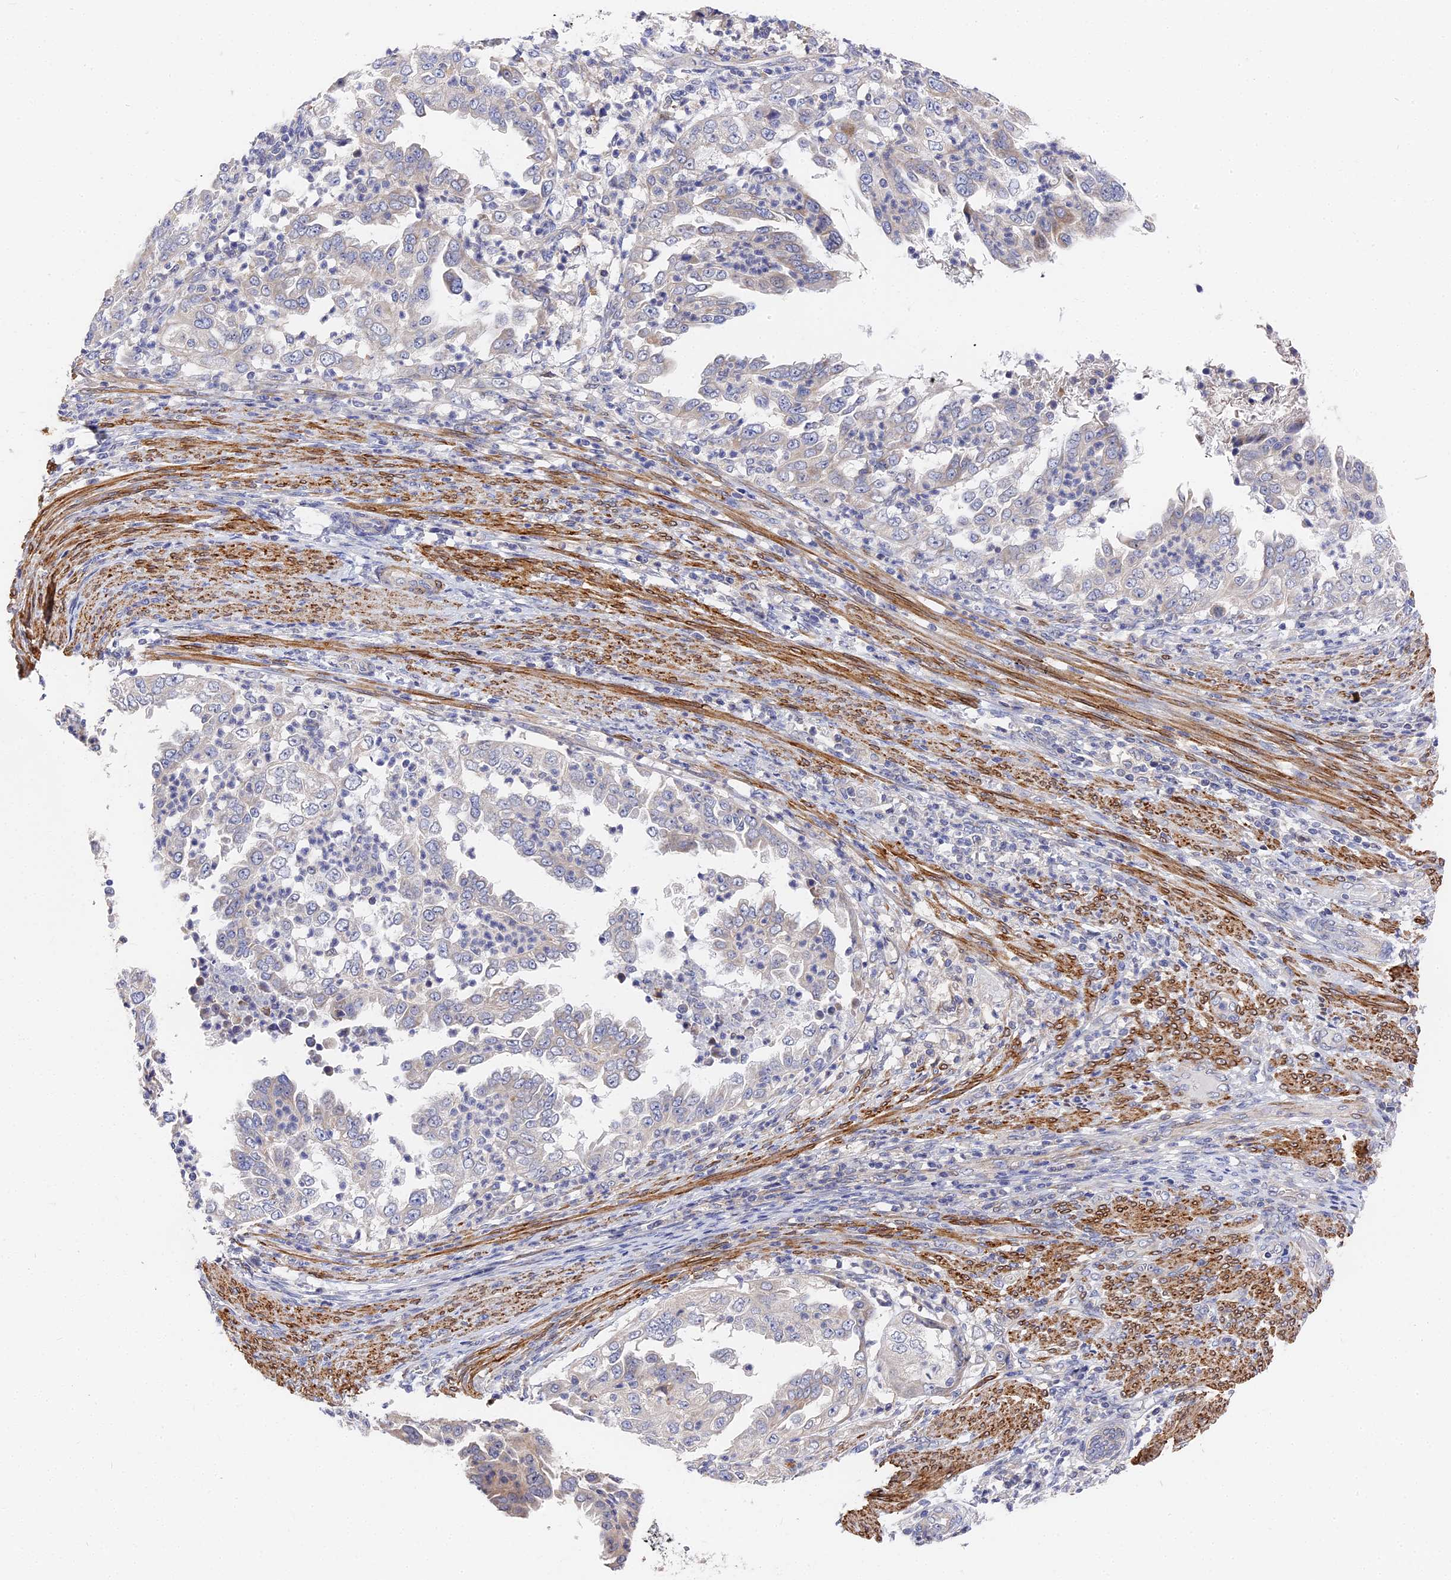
{"staining": {"intensity": "negative", "quantity": "none", "location": "none"}, "tissue": "endometrial cancer", "cell_type": "Tumor cells", "image_type": "cancer", "snomed": [{"axis": "morphology", "description": "Adenocarcinoma, NOS"}, {"axis": "topography", "description": "Endometrium"}], "caption": "Immunohistochemistry photomicrograph of neoplastic tissue: adenocarcinoma (endometrial) stained with DAB (3,3'-diaminobenzidine) shows no significant protein expression in tumor cells.", "gene": "CCDC113", "patient": {"sex": "female", "age": 85}}